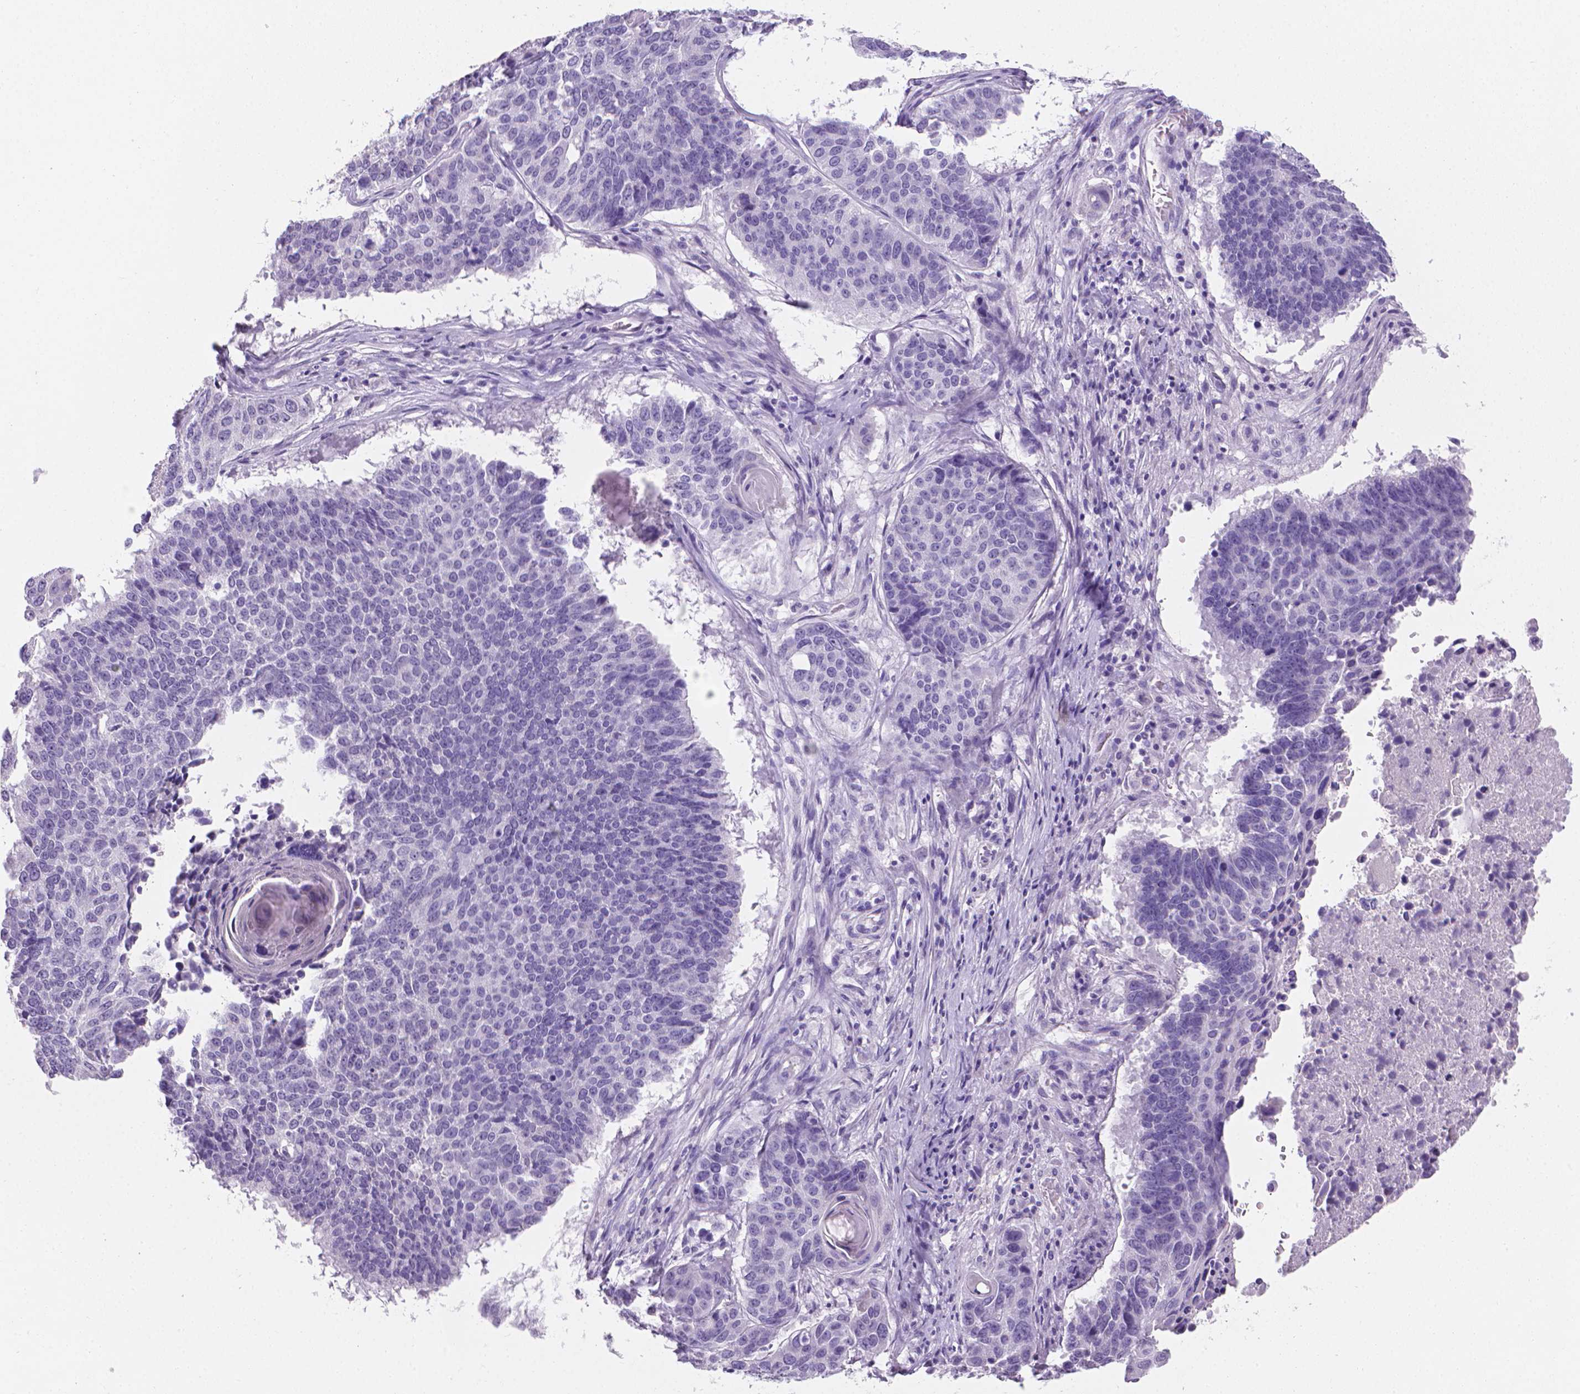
{"staining": {"intensity": "negative", "quantity": "none", "location": "none"}, "tissue": "lung cancer", "cell_type": "Tumor cells", "image_type": "cancer", "snomed": [{"axis": "morphology", "description": "Squamous cell carcinoma, NOS"}, {"axis": "topography", "description": "Lung"}], "caption": "Human lung squamous cell carcinoma stained for a protein using immunohistochemistry shows no expression in tumor cells.", "gene": "XPNPEP2", "patient": {"sex": "male", "age": 73}}